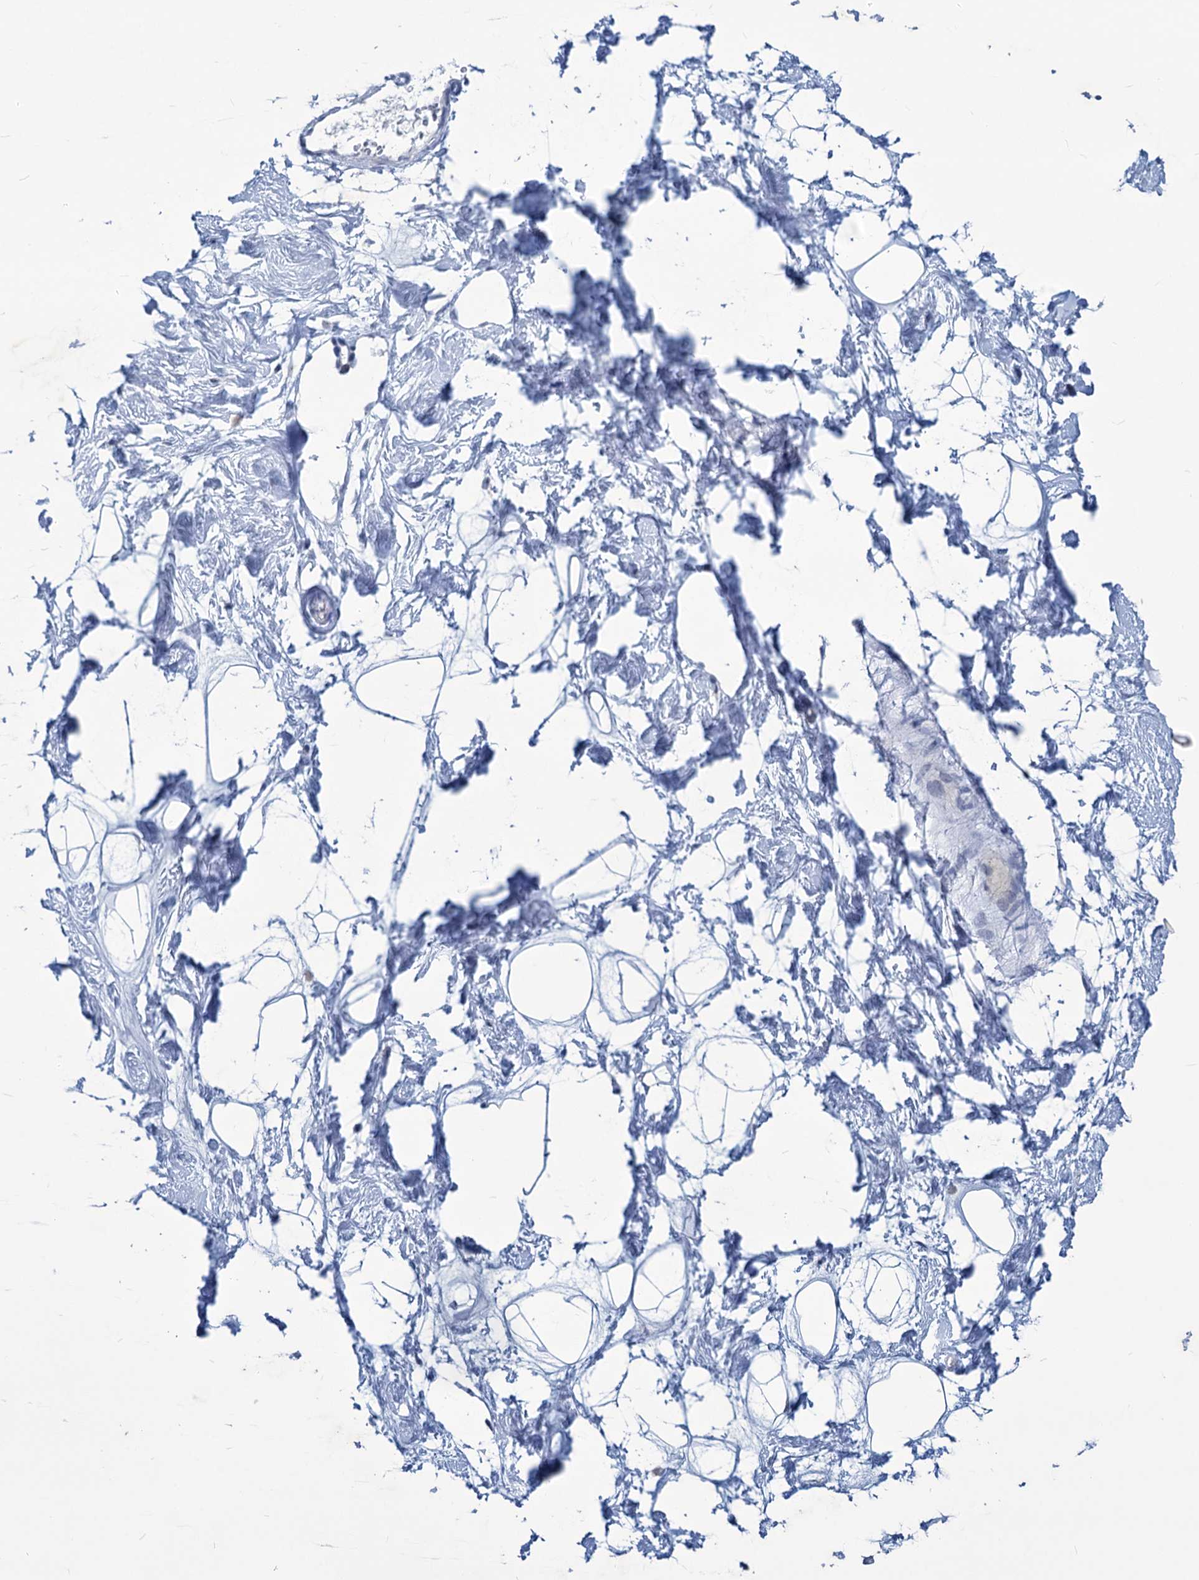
{"staining": {"intensity": "negative", "quantity": "none", "location": "none"}, "tissue": "breast", "cell_type": "Adipocytes", "image_type": "normal", "snomed": [{"axis": "morphology", "description": "Normal tissue, NOS"}, {"axis": "morphology", "description": "Adenoma, NOS"}, {"axis": "topography", "description": "Breast"}], "caption": "Adipocytes are negative for brown protein staining in unremarkable breast. Nuclei are stained in blue.", "gene": "NEU3", "patient": {"sex": "female", "age": 23}}